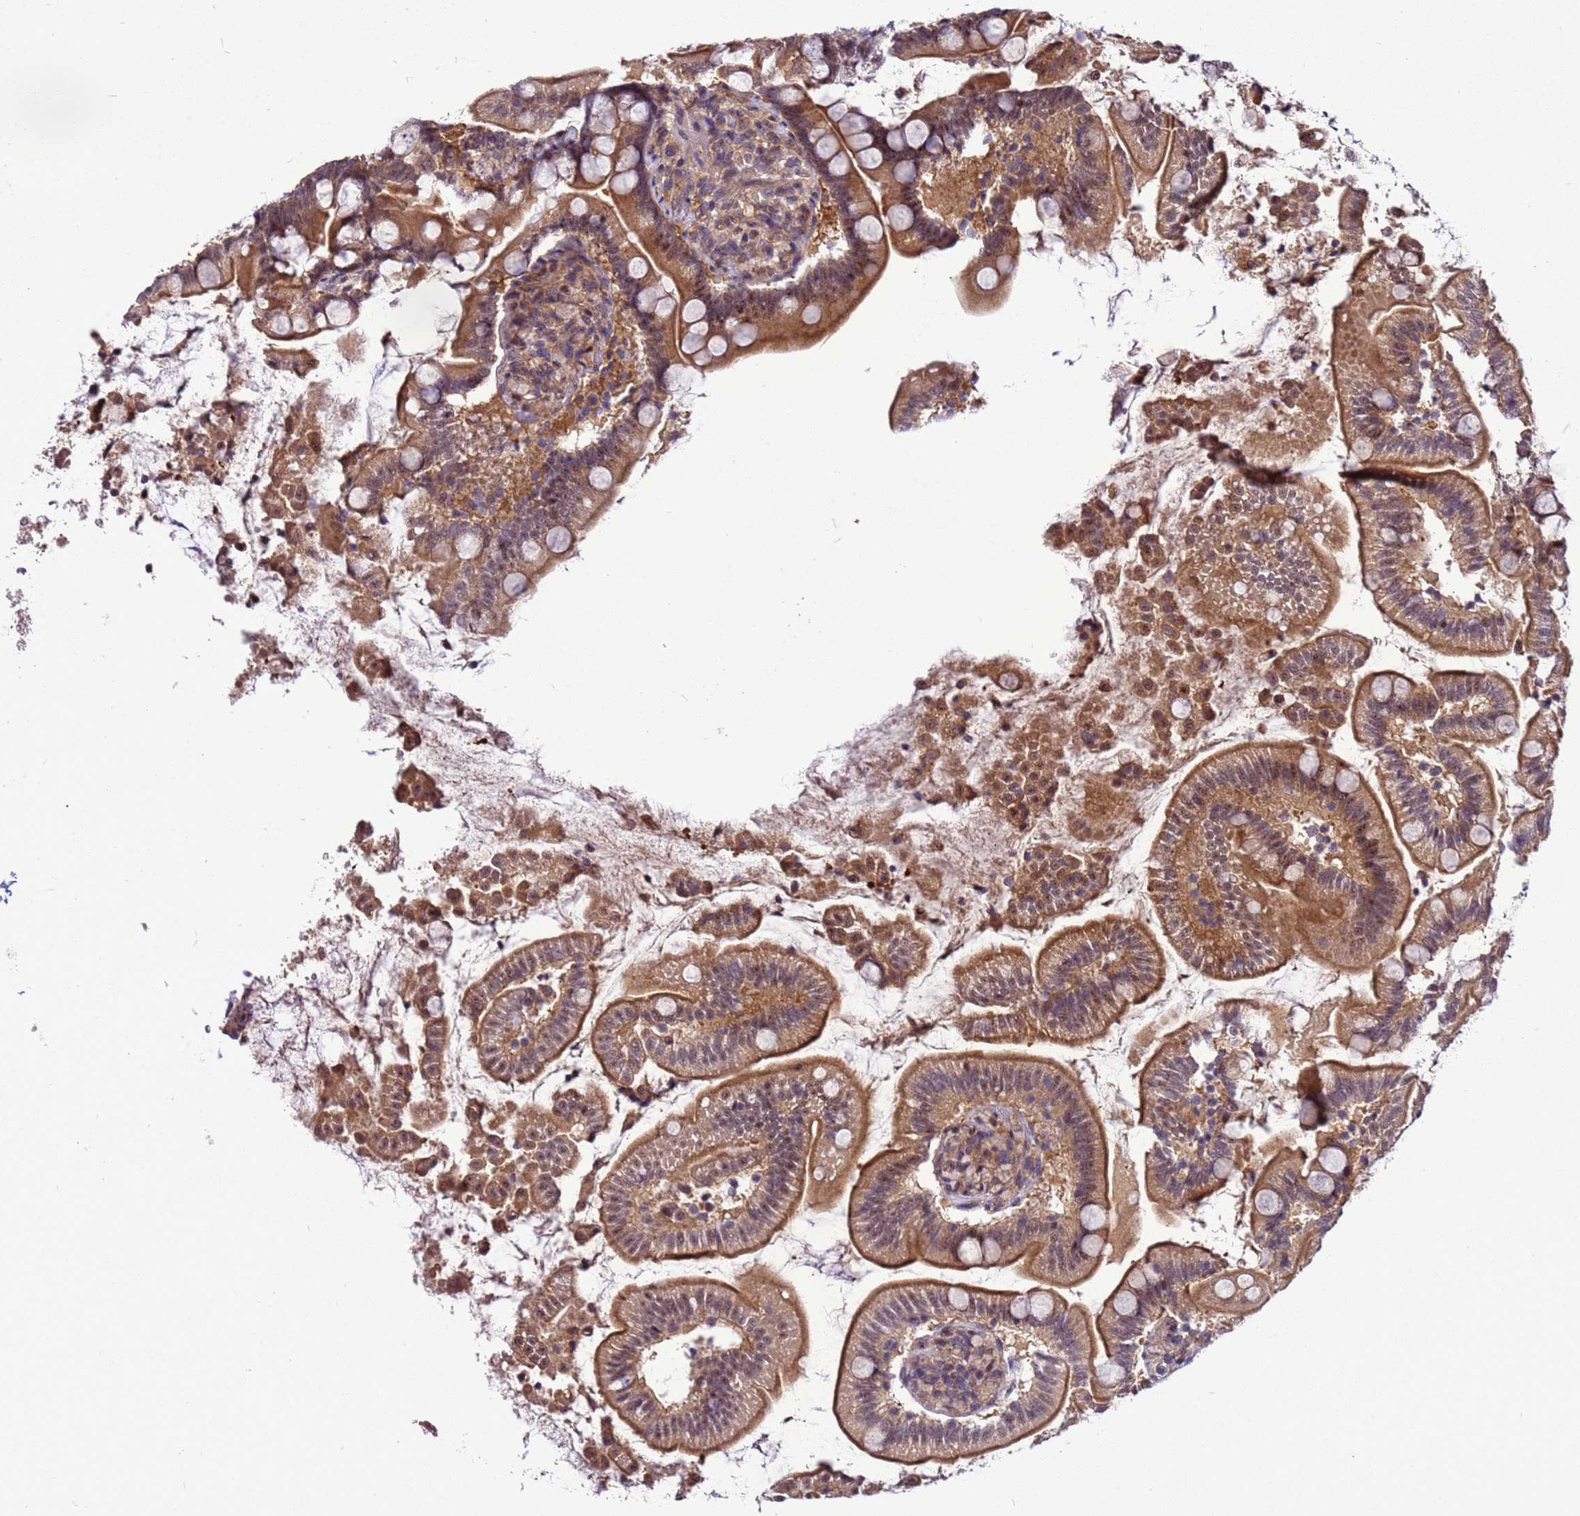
{"staining": {"intensity": "strong", "quantity": ">75%", "location": "cytoplasmic/membranous,nuclear"}, "tissue": "small intestine", "cell_type": "Glandular cells", "image_type": "normal", "snomed": [{"axis": "morphology", "description": "Normal tissue, NOS"}, {"axis": "topography", "description": "Small intestine"}], "caption": "Protein staining of normal small intestine shows strong cytoplasmic/membranous,nuclear positivity in approximately >75% of glandular cells.", "gene": "GEN1", "patient": {"sex": "female", "age": 64}}